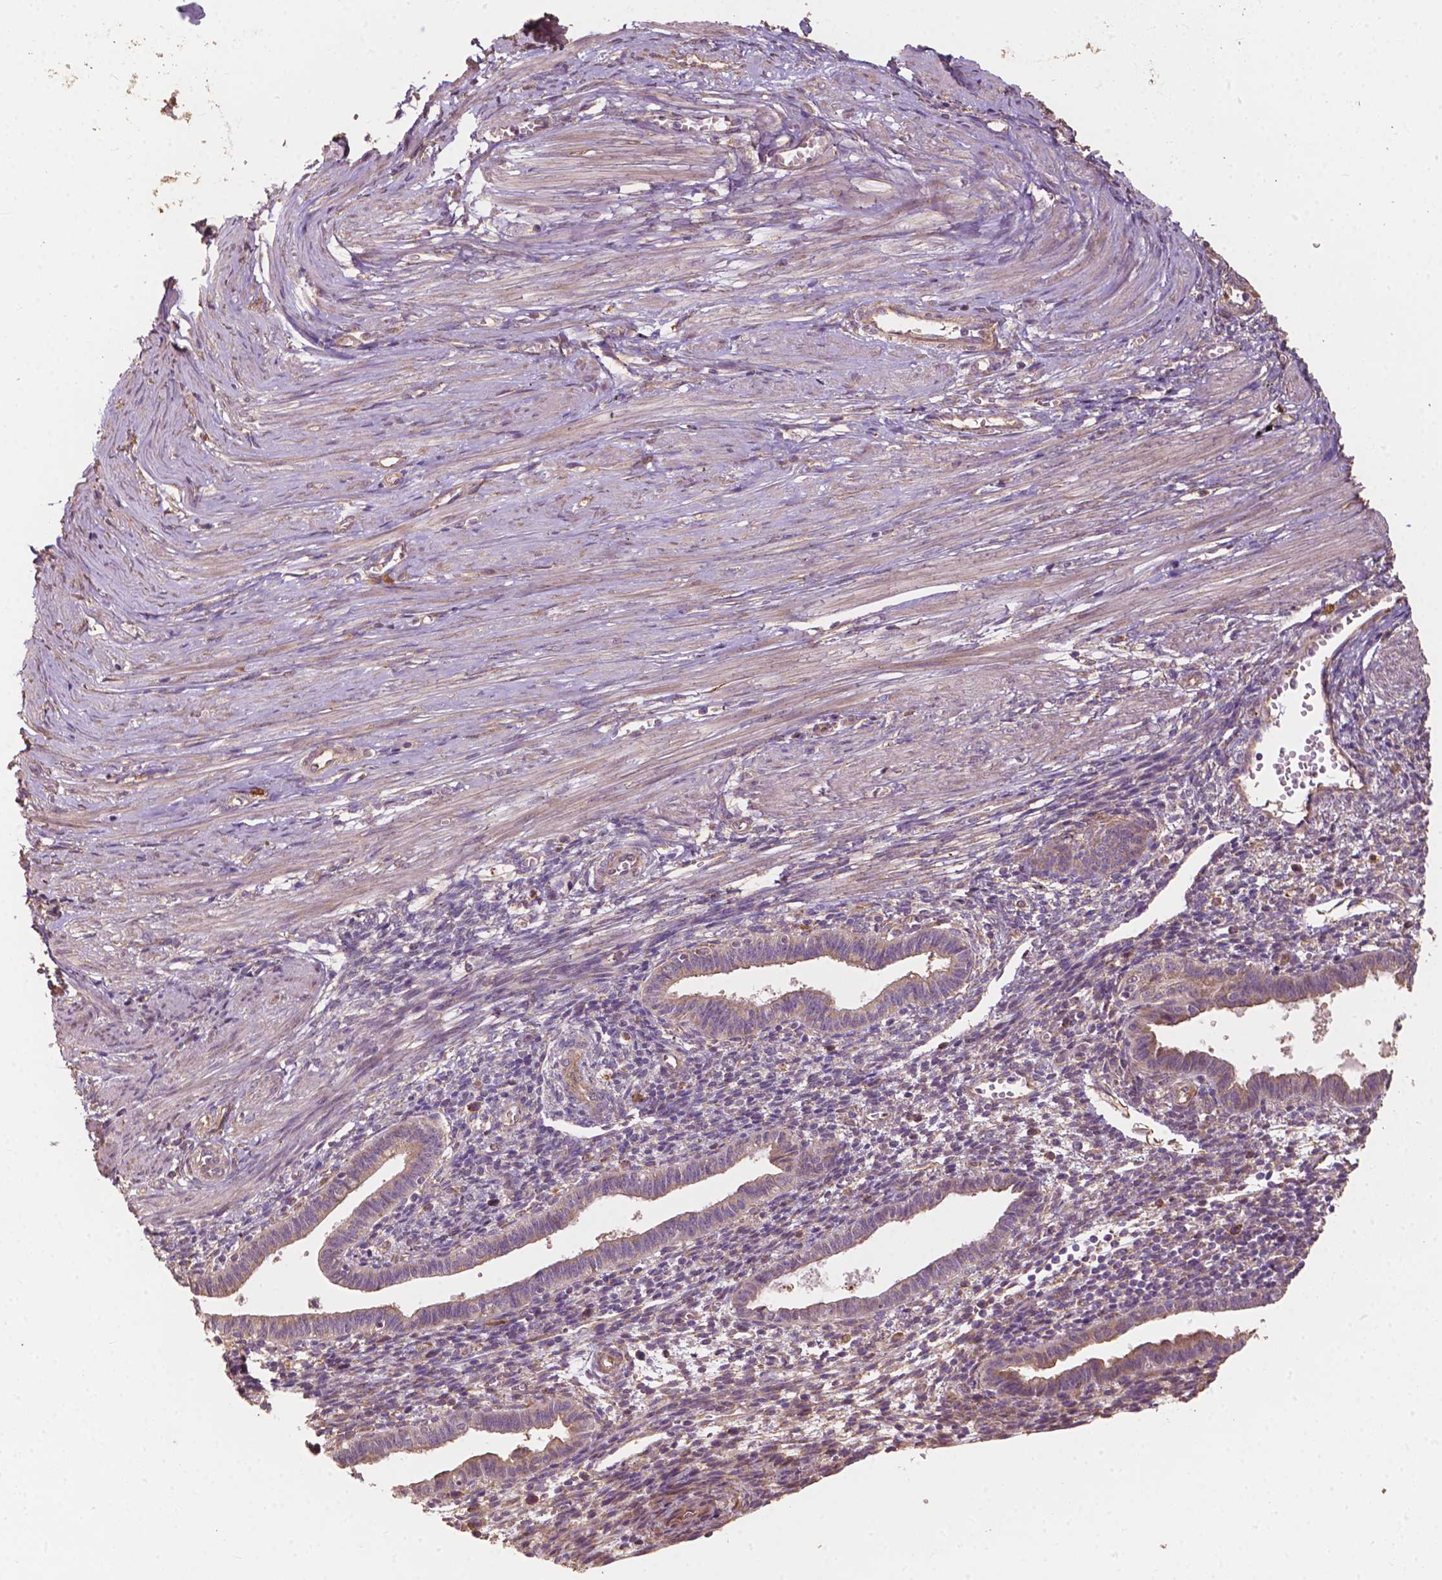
{"staining": {"intensity": "moderate", "quantity": "<25%", "location": "cytoplasmic/membranous"}, "tissue": "endometrium", "cell_type": "Cells in endometrial stroma", "image_type": "normal", "snomed": [{"axis": "morphology", "description": "Normal tissue, NOS"}, {"axis": "topography", "description": "Endometrium"}], "caption": "Immunohistochemistry (IHC) image of unremarkable endometrium: endometrium stained using immunohistochemistry (IHC) reveals low levels of moderate protein expression localized specifically in the cytoplasmic/membranous of cells in endometrial stroma, appearing as a cytoplasmic/membranous brown color.", "gene": "G3BP1", "patient": {"sex": "female", "age": 37}}